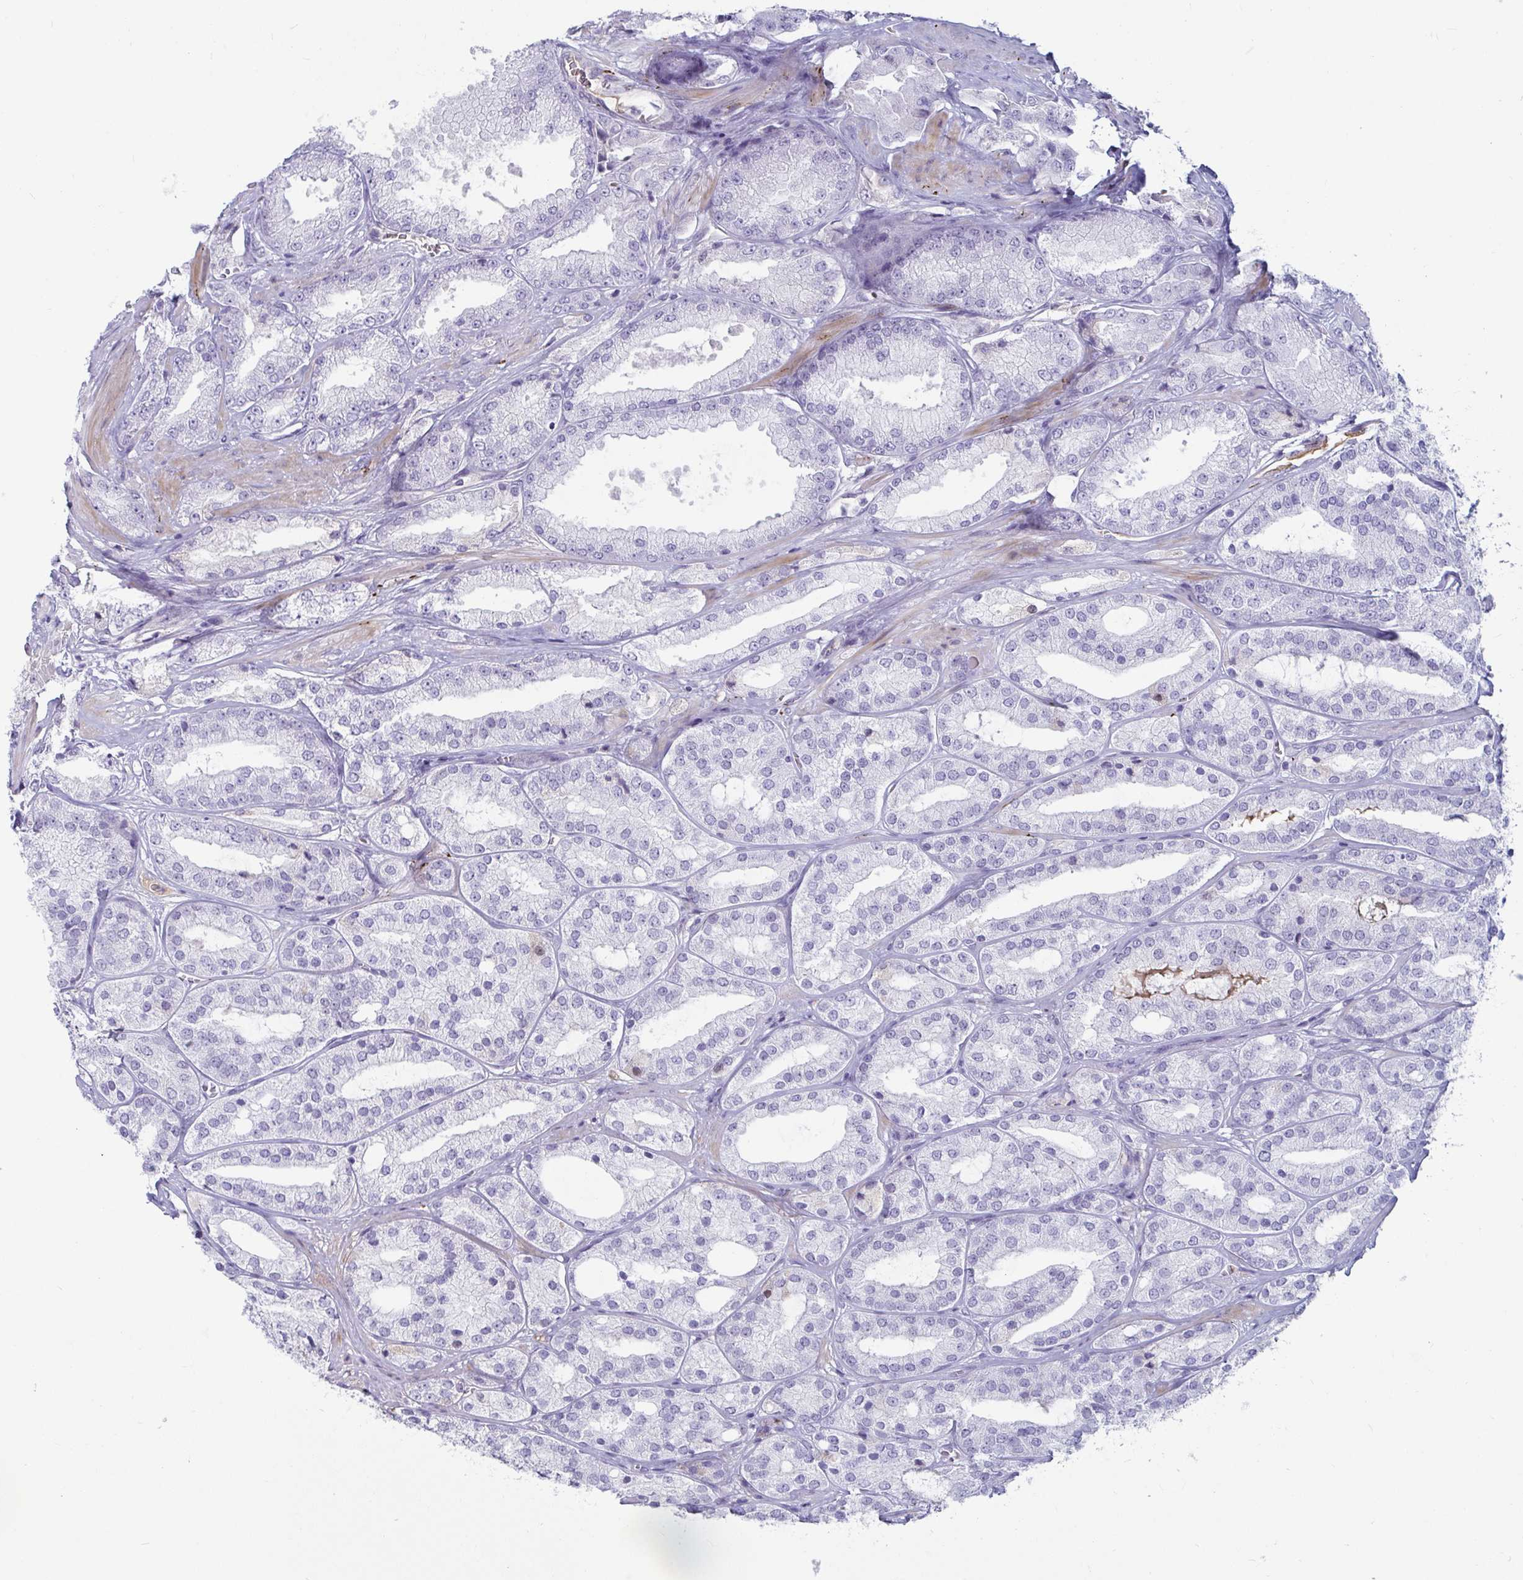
{"staining": {"intensity": "moderate", "quantity": "<25%", "location": "cytoplasmic/membranous"}, "tissue": "prostate cancer", "cell_type": "Tumor cells", "image_type": "cancer", "snomed": [{"axis": "morphology", "description": "Adenocarcinoma, High grade"}, {"axis": "topography", "description": "Prostate"}], "caption": "IHC photomicrograph of human prostate adenocarcinoma (high-grade) stained for a protein (brown), which displays low levels of moderate cytoplasmic/membranous positivity in approximately <25% of tumor cells.", "gene": "NPY", "patient": {"sex": "male", "age": 68}}